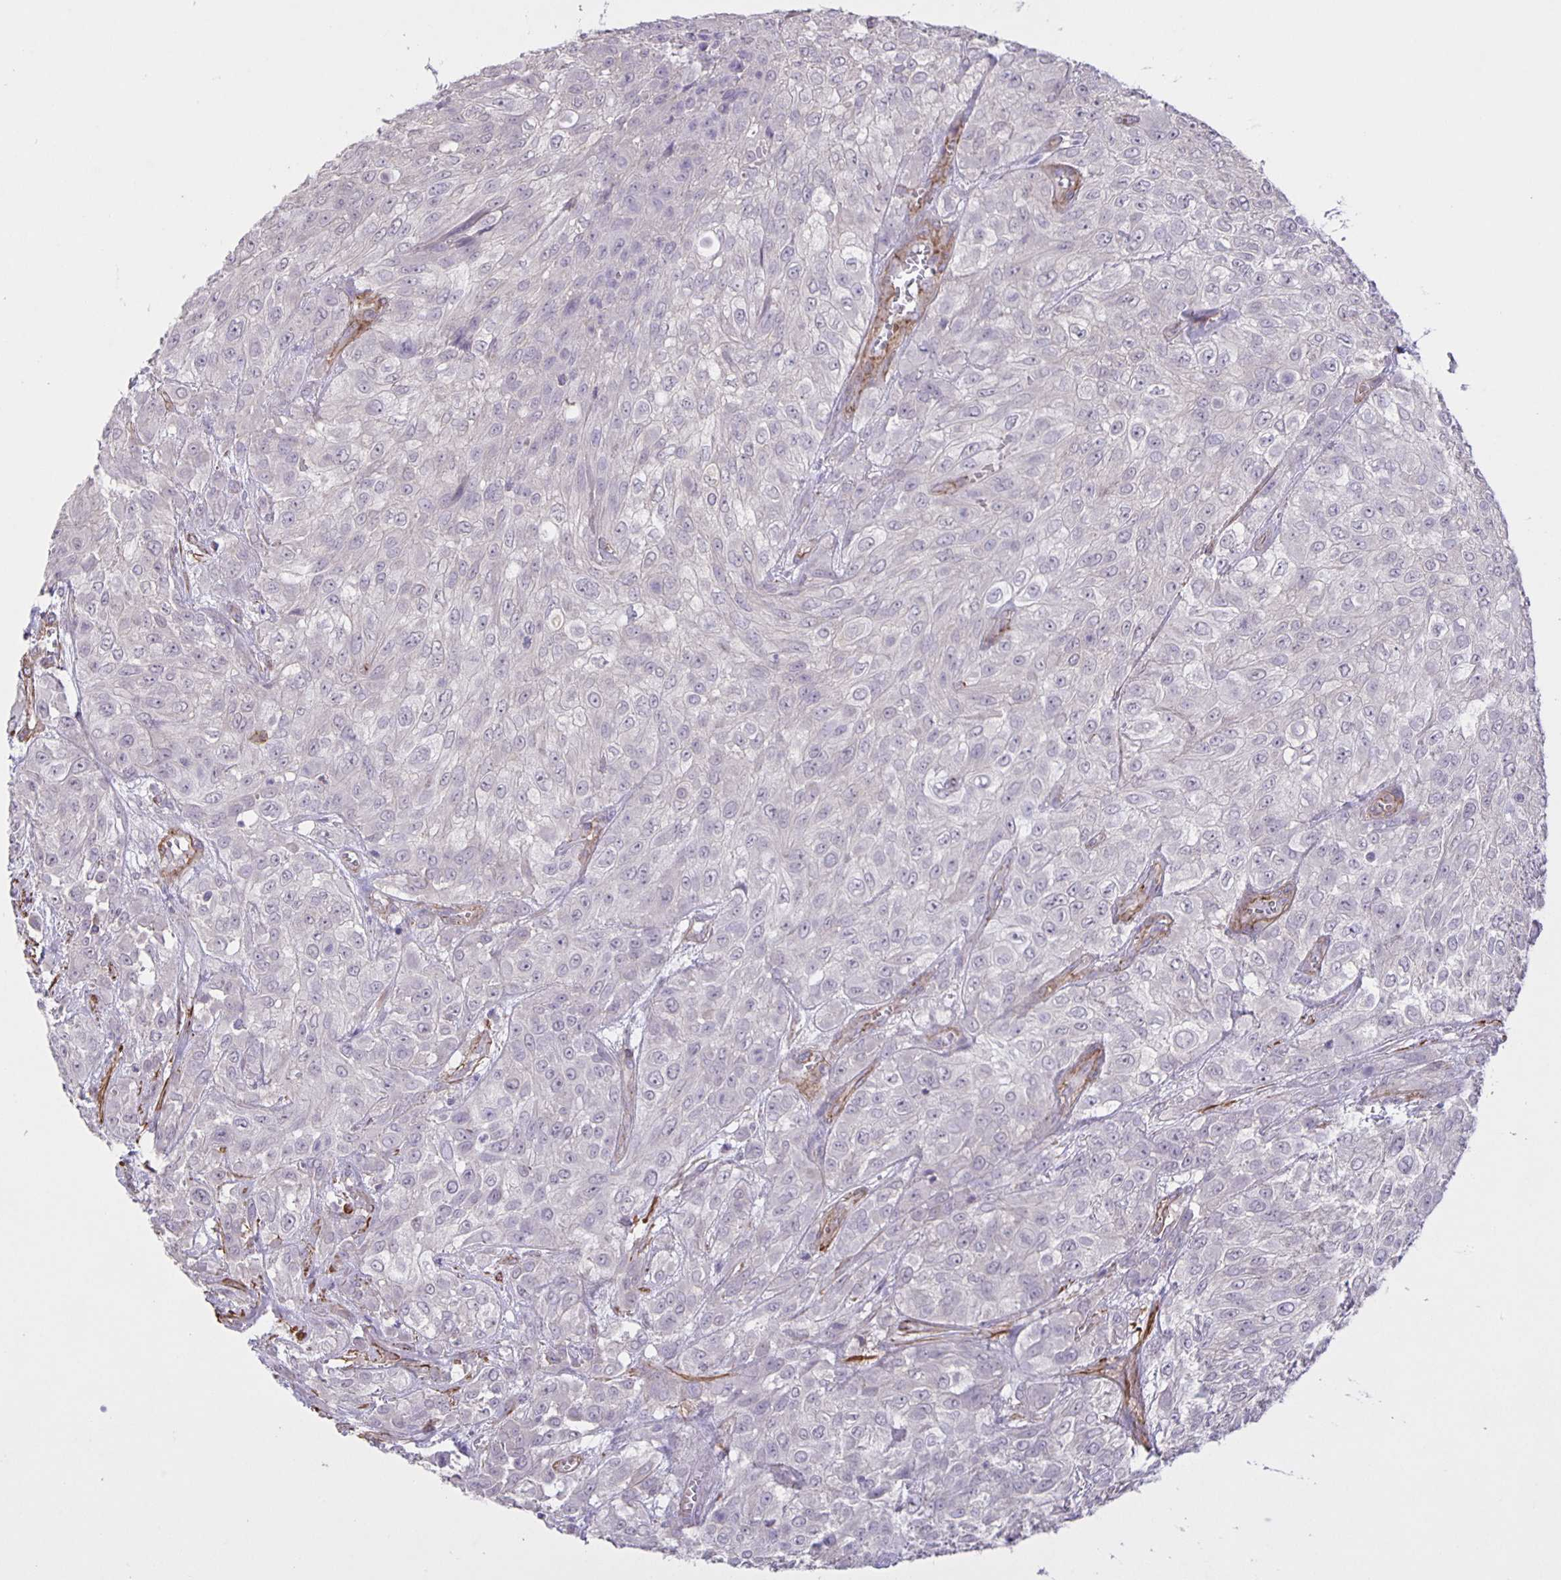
{"staining": {"intensity": "negative", "quantity": "none", "location": "none"}, "tissue": "urothelial cancer", "cell_type": "Tumor cells", "image_type": "cancer", "snomed": [{"axis": "morphology", "description": "Urothelial carcinoma, High grade"}, {"axis": "topography", "description": "Urinary bladder"}], "caption": "Immunohistochemistry (IHC) histopathology image of human high-grade urothelial carcinoma stained for a protein (brown), which reveals no staining in tumor cells. (DAB immunohistochemistry (IHC), high magnification).", "gene": "SRCIN1", "patient": {"sex": "male", "age": 57}}